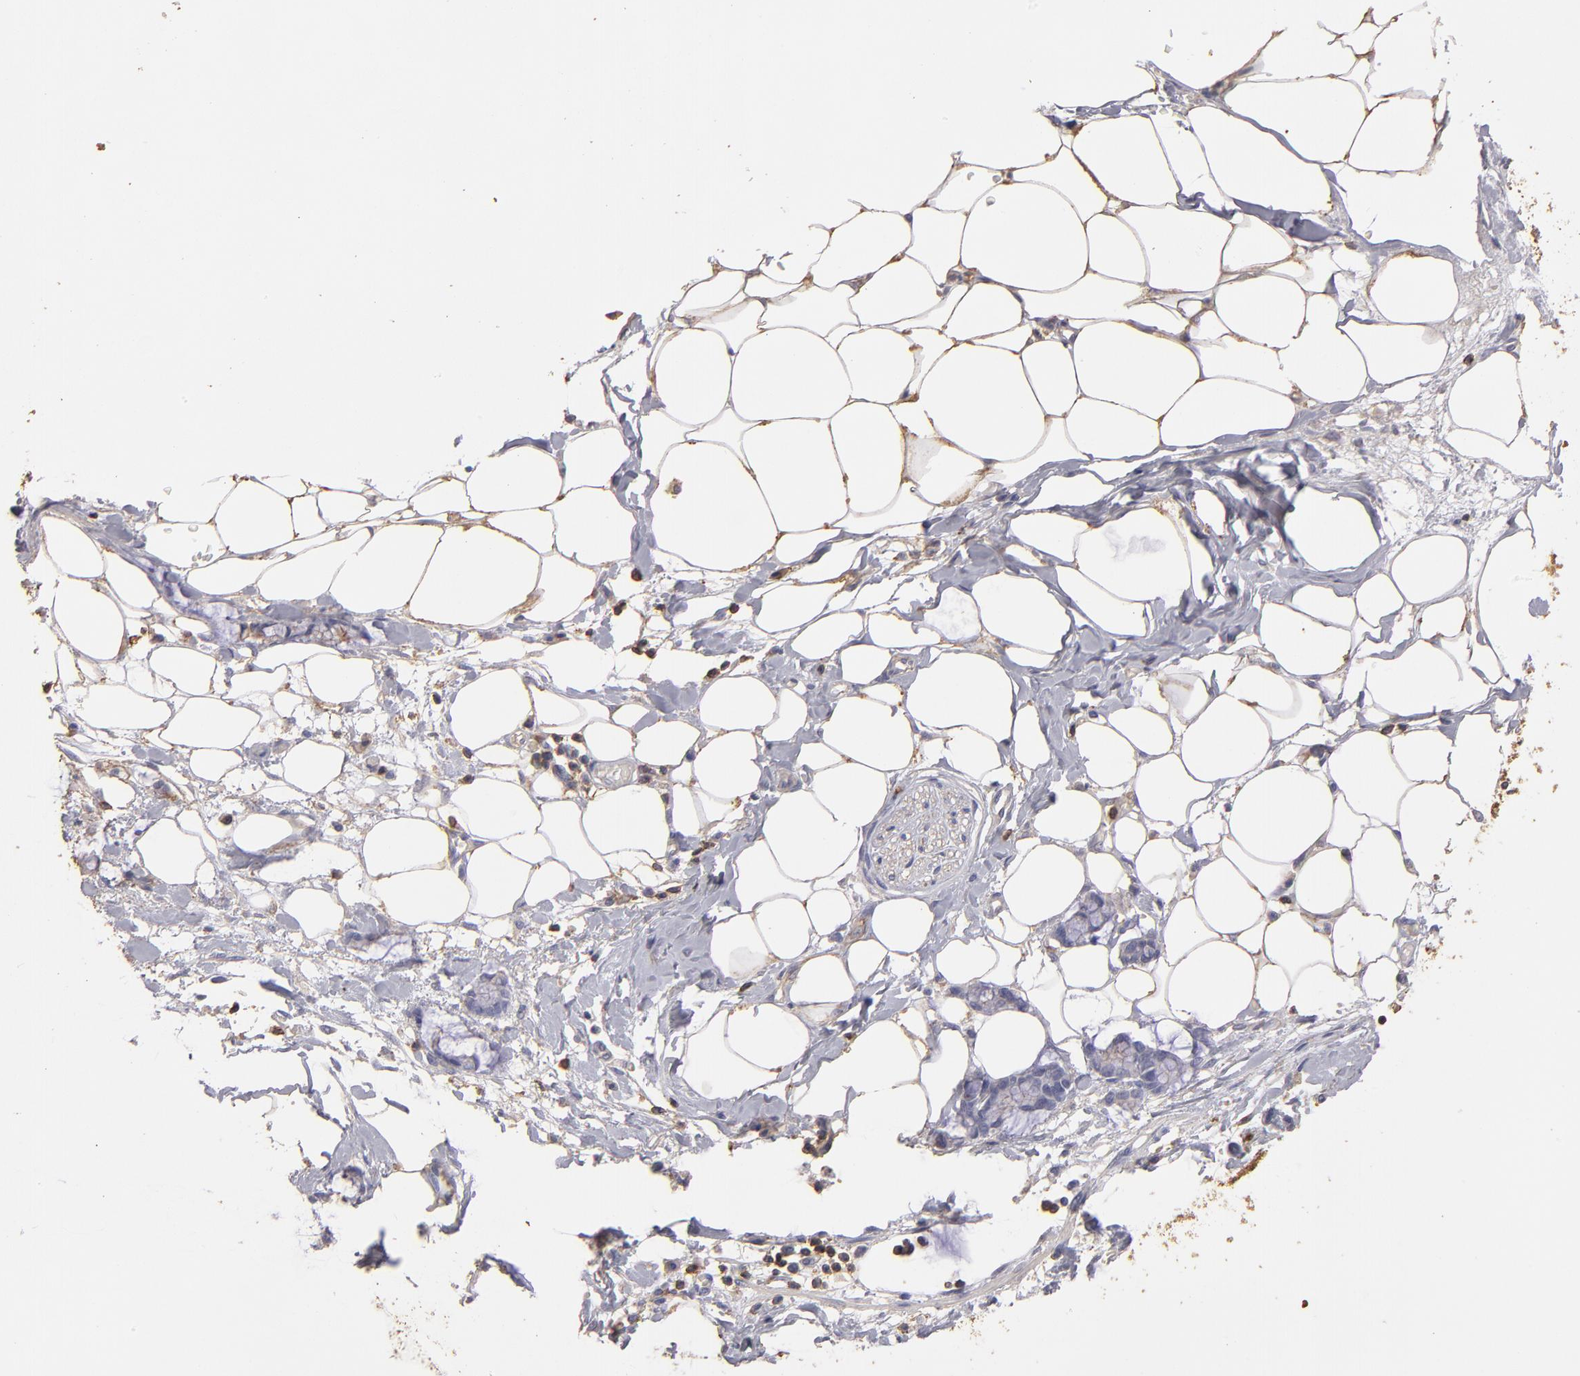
{"staining": {"intensity": "weak", "quantity": ">75%", "location": "cytoplasmic/membranous"}, "tissue": "adipose tissue", "cell_type": "Adipocytes", "image_type": "normal", "snomed": [{"axis": "morphology", "description": "Normal tissue, NOS"}, {"axis": "morphology", "description": "Adenocarcinoma, NOS"}, {"axis": "topography", "description": "Colon"}, {"axis": "topography", "description": "Peripheral nerve tissue"}], "caption": "Adipose tissue stained with DAB immunohistochemistry reveals low levels of weak cytoplasmic/membranous expression in about >75% of adipocytes.", "gene": "ABCB1", "patient": {"sex": "male", "age": 14}}